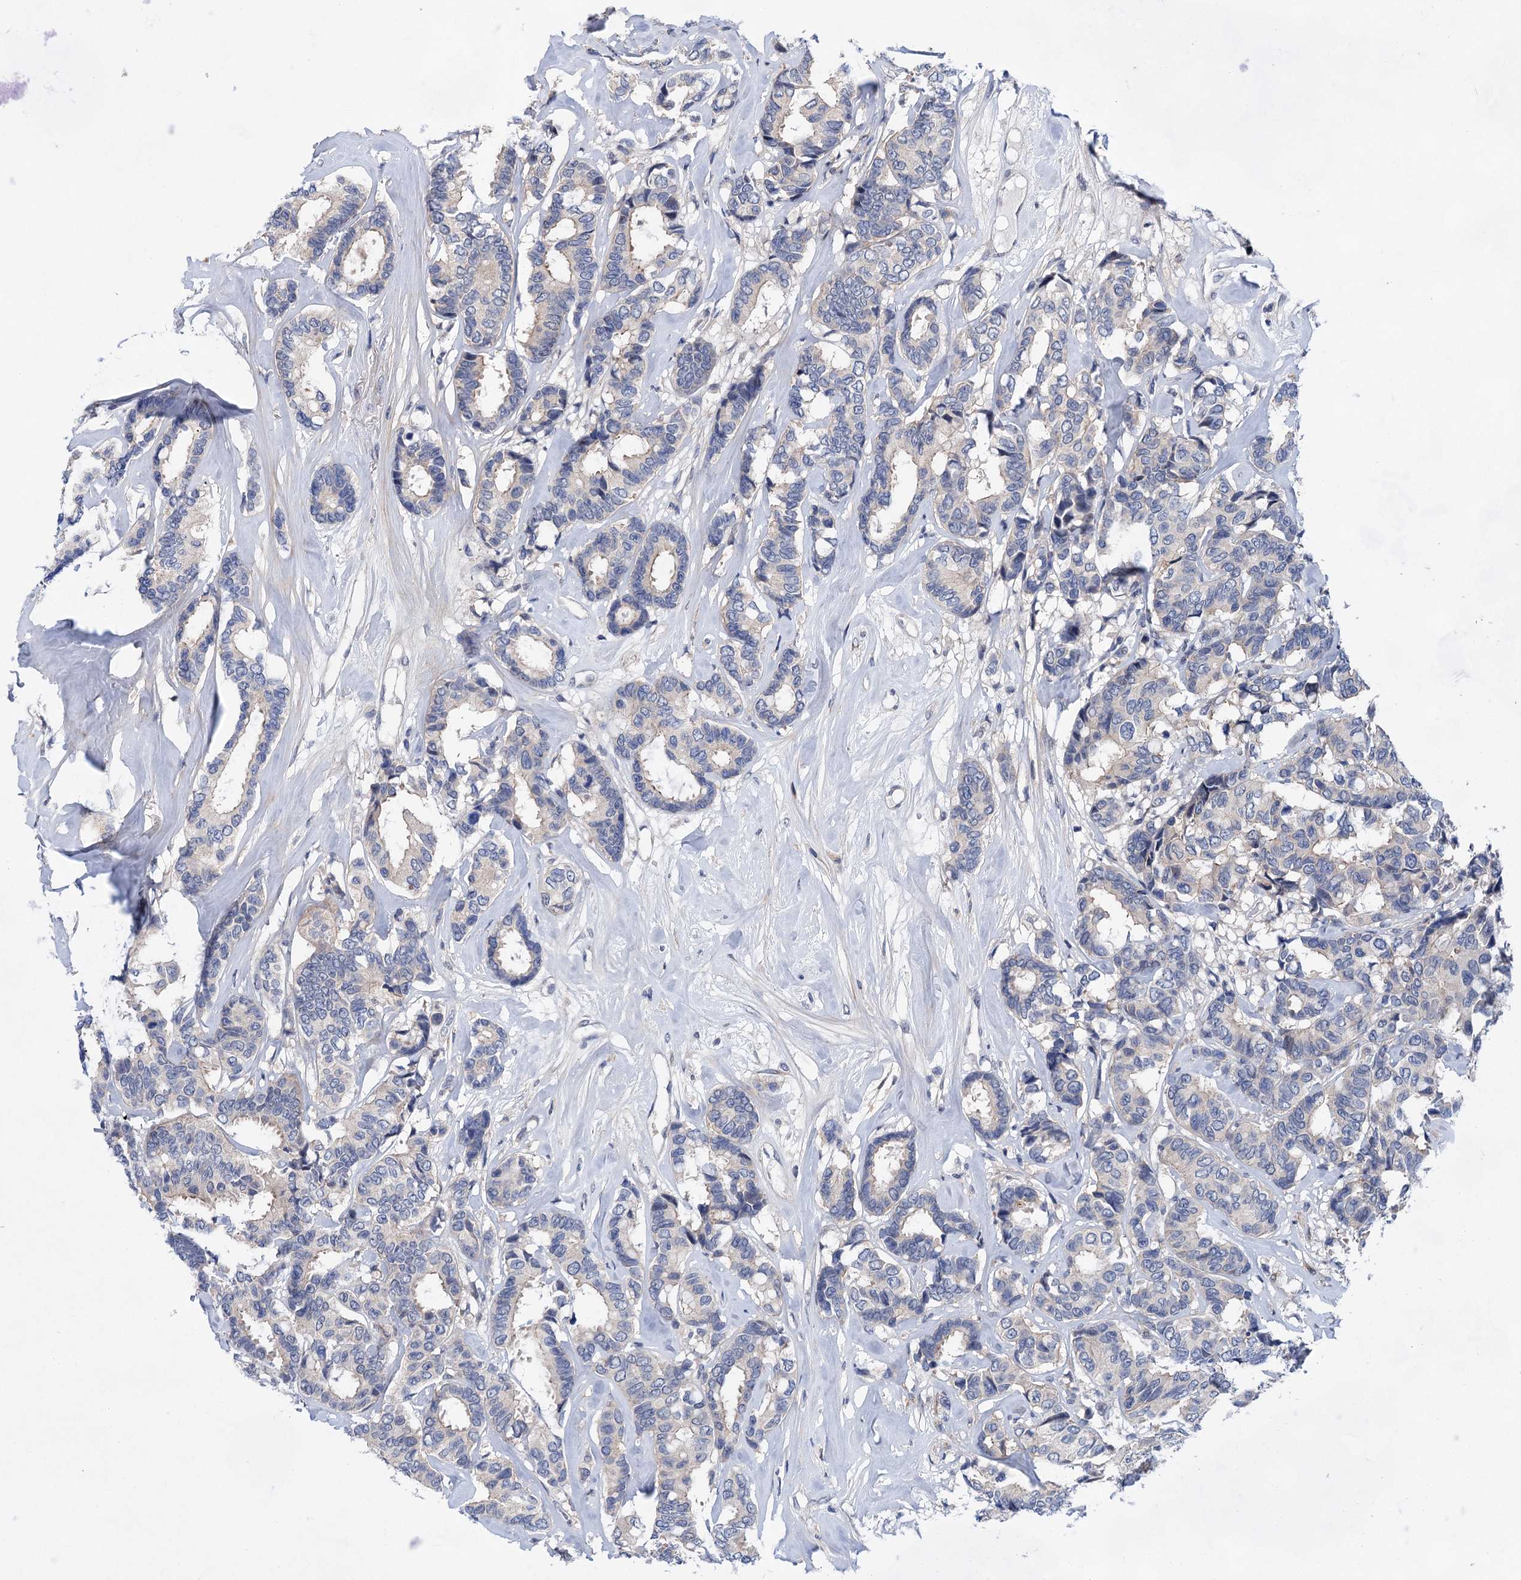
{"staining": {"intensity": "negative", "quantity": "none", "location": "none"}, "tissue": "breast cancer", "cell_type": "Tumor cells", "image_type": "cancer", "snomed": [{"axis": "morphology", "description": "Duct carcinoma"}, {"axis": "topography", "description": "Breast"}], "caption": "This is a micrograph of IHC staining of infiltrating ductal carcinoma (breast), which shows no staining in tumor cells.", "gene": "MORN3", "patient": {"sex": "female", "age": 87}}